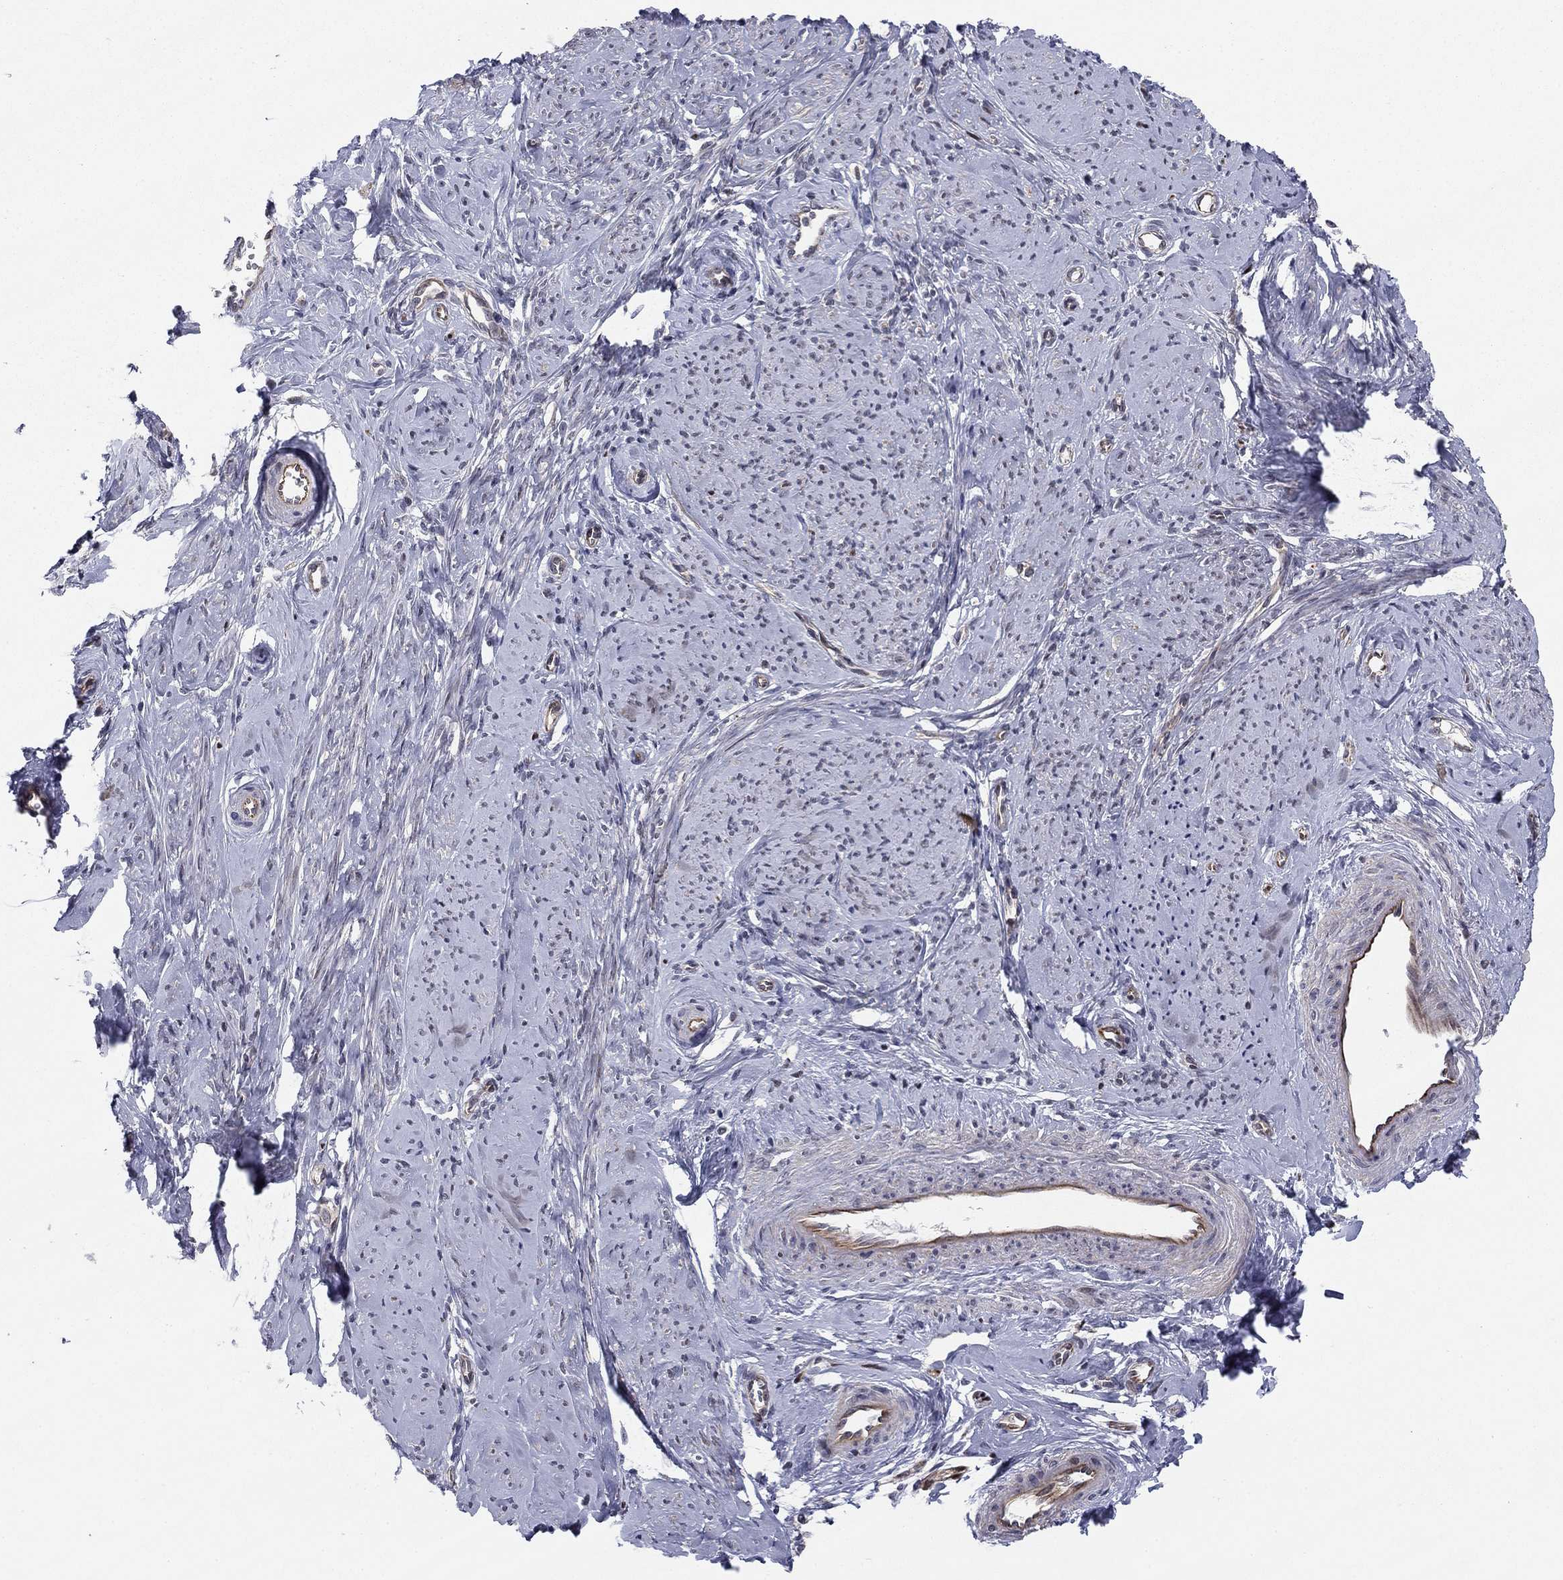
{"staining": {"intensity": "negative", "quantity": "none", "location": "none"}, "tissue": "smooth muscle", "cell_type": "Smooth muscle cells", "image_type": "normal", "snomed": [{"axis": "morphology", "description": "Normal tissue, NOS"}, {"axis": "topography", "description": "Smooth muscle"}], "caption": "Smooth muscle cells show no significant protein positivity in benign smooth muscle. (Immunohistochemistry, brightfield microscopy, high magnification).", "gene": "BCL11A", "patient": {"sex": "female", "age": 48}}